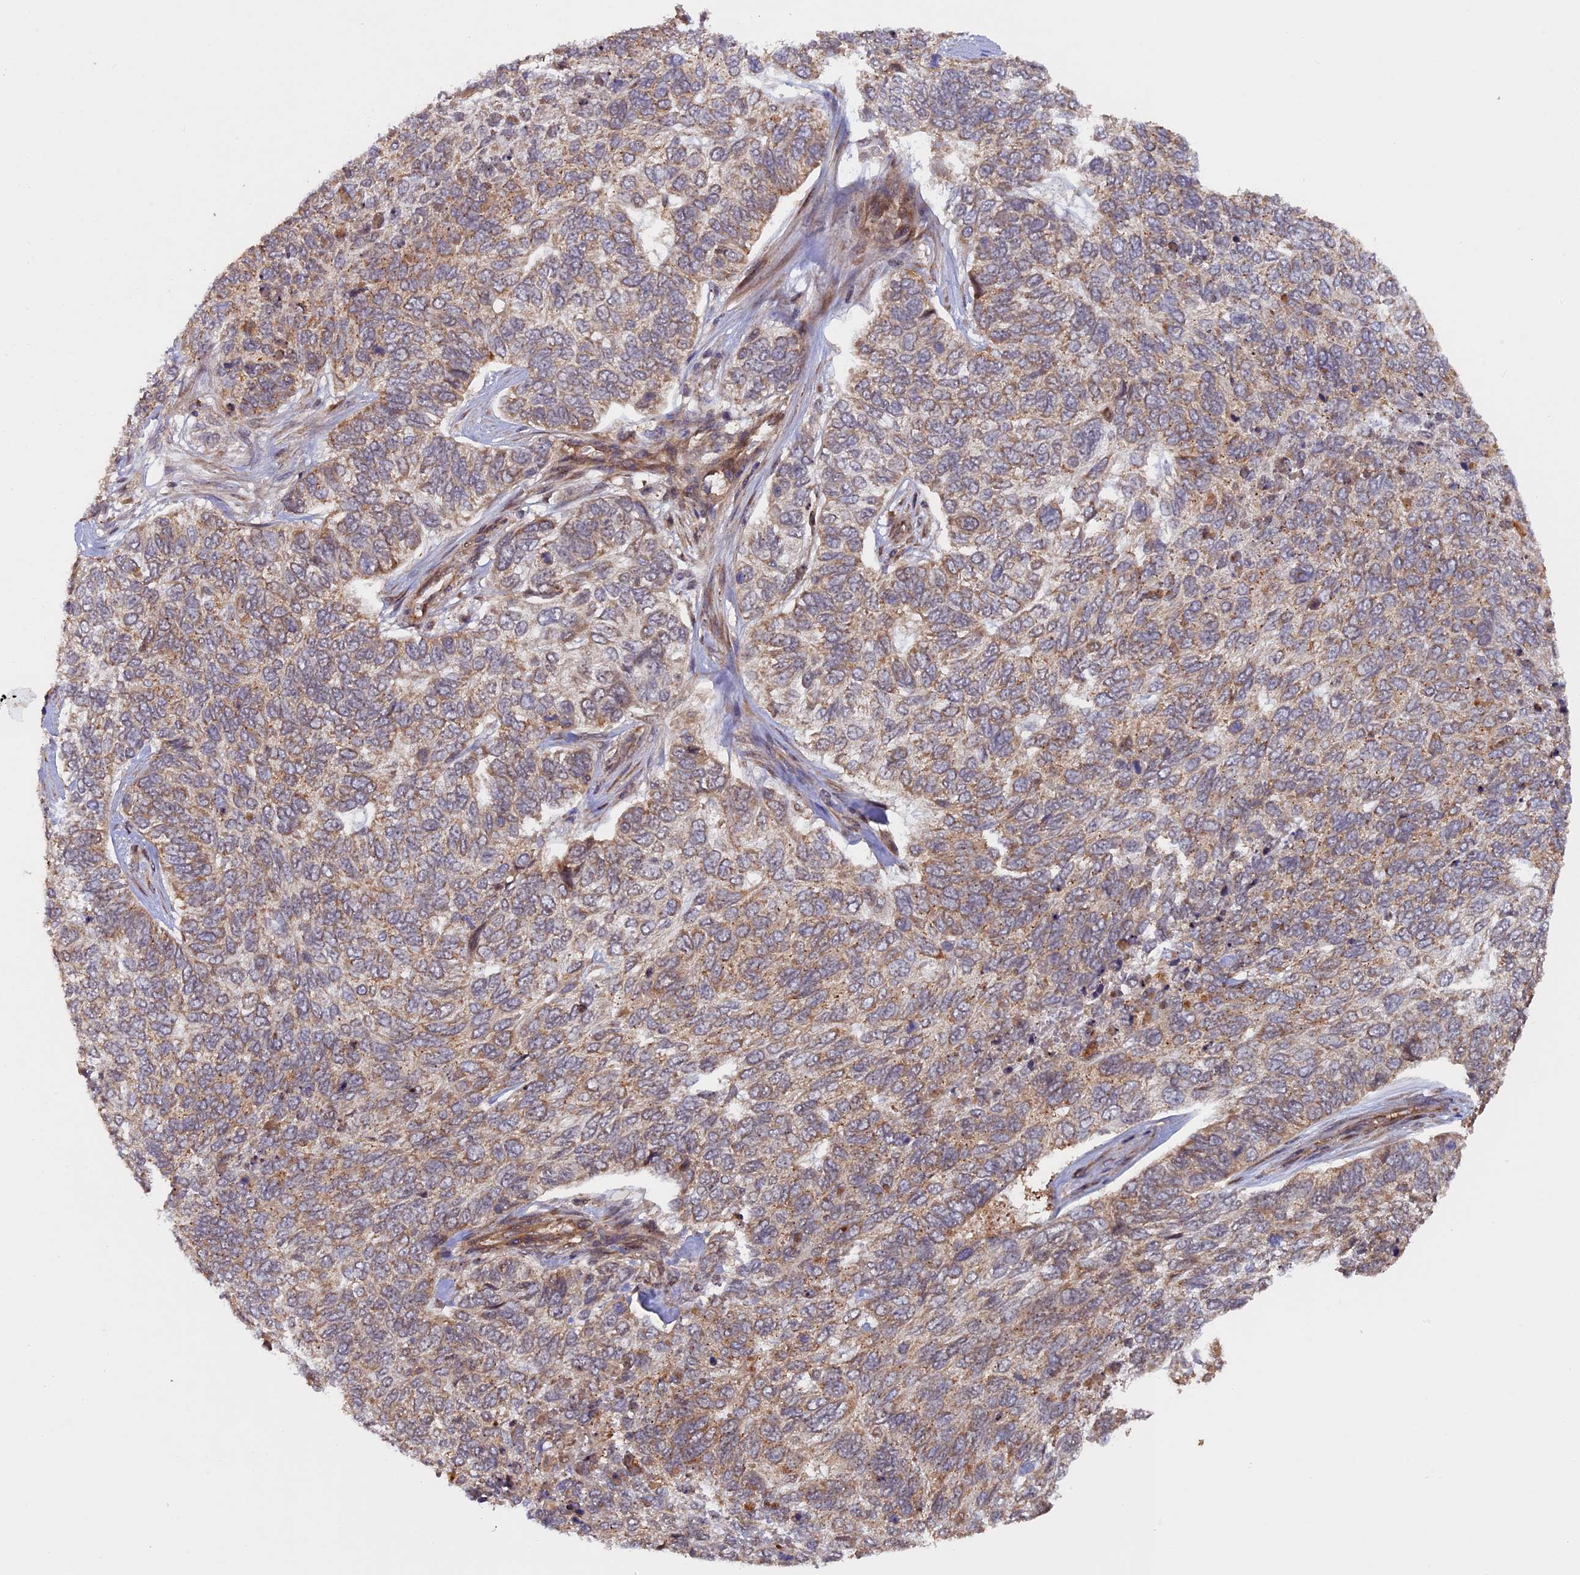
{"staining": {"intensity": "weak", "quantity": ">75%", "location": "cytoplasmic/membranous"}, "tissue": "skin cancer", "cell_type": "Tumor cells", "image_type": "cancer", "snomed": [{"axis": "morphology", "description": "Basal cell carcinoma"}, {"axis": "topography", "description": "Skin"}], "caption": "Brown immunohistochemical staining in skin basal cell carcinoma shows weak cytoplasmic/membranous positivity in approximately >75% of tumor cells. The protein is shown in brown color, while the nuclei are stained blue.", "gene": "FERMT1", "patient": {"sex": "female", "age": 65}}